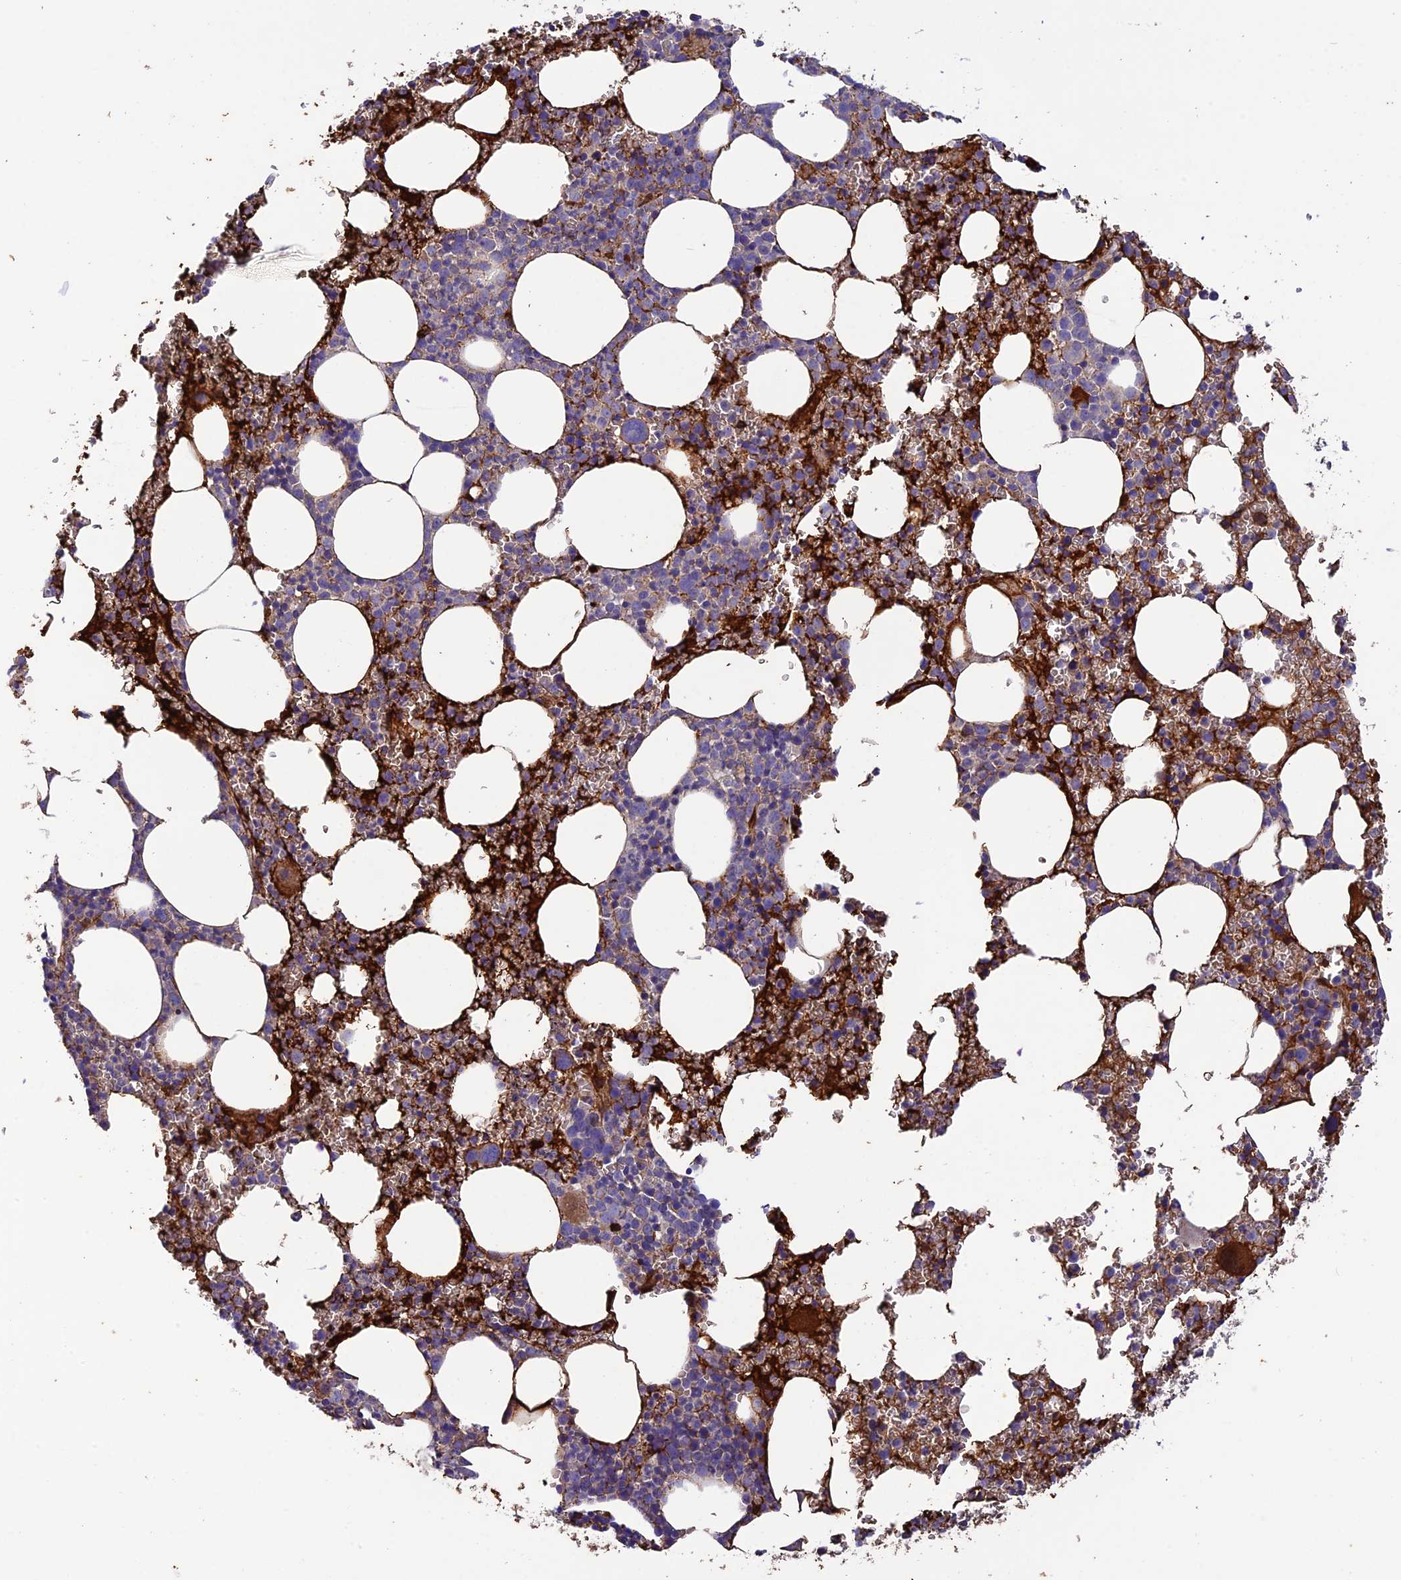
{"staining": {"intensity": "strong", "quantity": "25%-75%", "location": "cytoplasmic/membranous"}, "tissue": "bone marrow", "cell_type": "Hematopoietic cells", "image_type": "normal", "snomed": [{"axis": "morphology", "description": "Normal tissue, NOS"}, {"axis": "topography", "description": "Bone marrow"}], "caption": "Immunohistochemical staining of normal human bone marrow reveals 25%-75% levels of strong cytoplasmic/membranous protein staining in approximately 25%-75% of hematopoietic cells. (brown staining indicates protein expression, while blue staining denotes nuclei).", "gene": "PZP", "patient": {"sex": "female", "age": 78}}